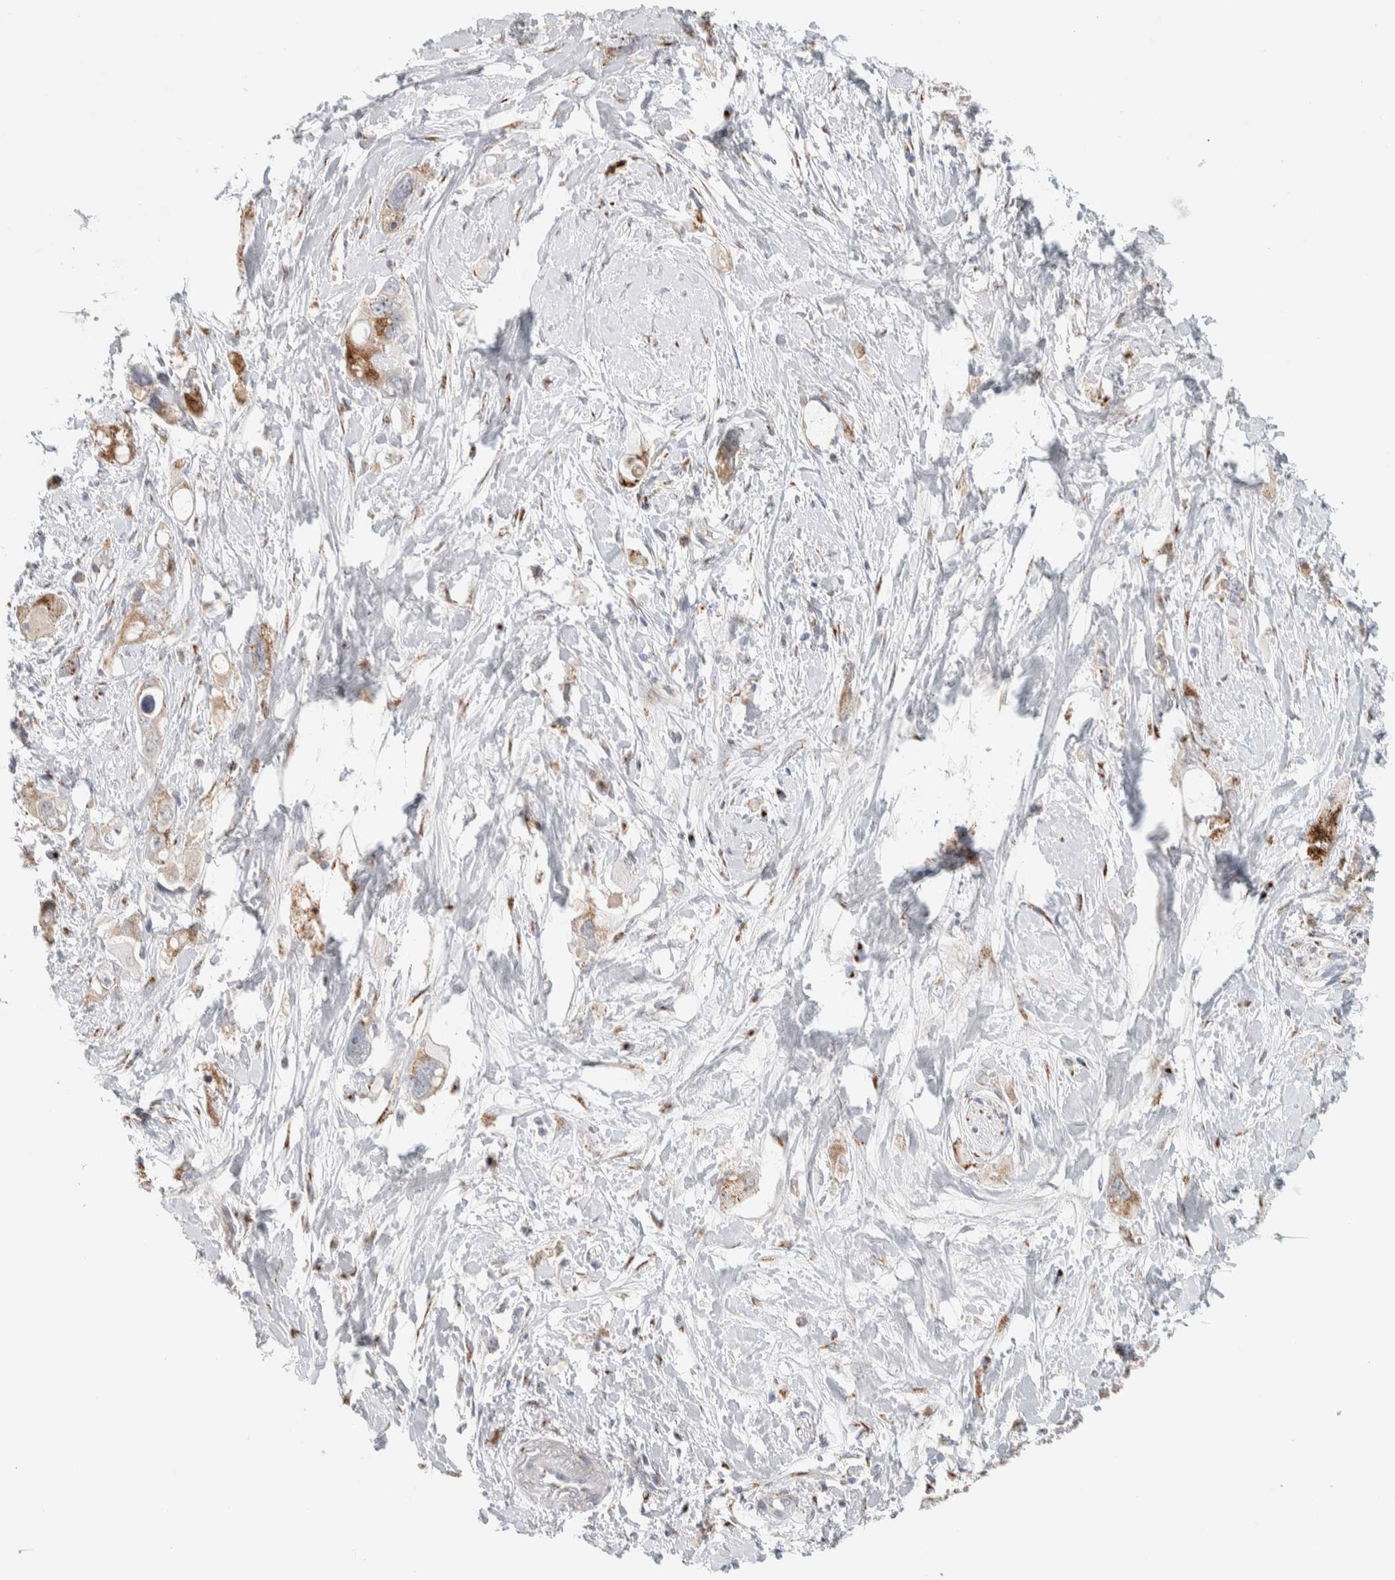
{"staining": {"intensity": "moderate", "quantity": ">75%", "location": "cytoplasmic/membranous"}, "tissue": "pancreatic cancer", "cell_type": "Tumor cells", "image_type": "cancer", "snomed": [{"axis": "morphology", "description": "Adenocarcinoma, NOS"}, {"axis": "topography", "description": "Pancreas"}], "caption": "Protein expression analysis of human pancreatic cancer reveals moderate cytoplasmic/membranous positivity in about >75% of tumor cells.", "gene": "SLC38A10", "patient": {"sex": "female", "age": 56}}